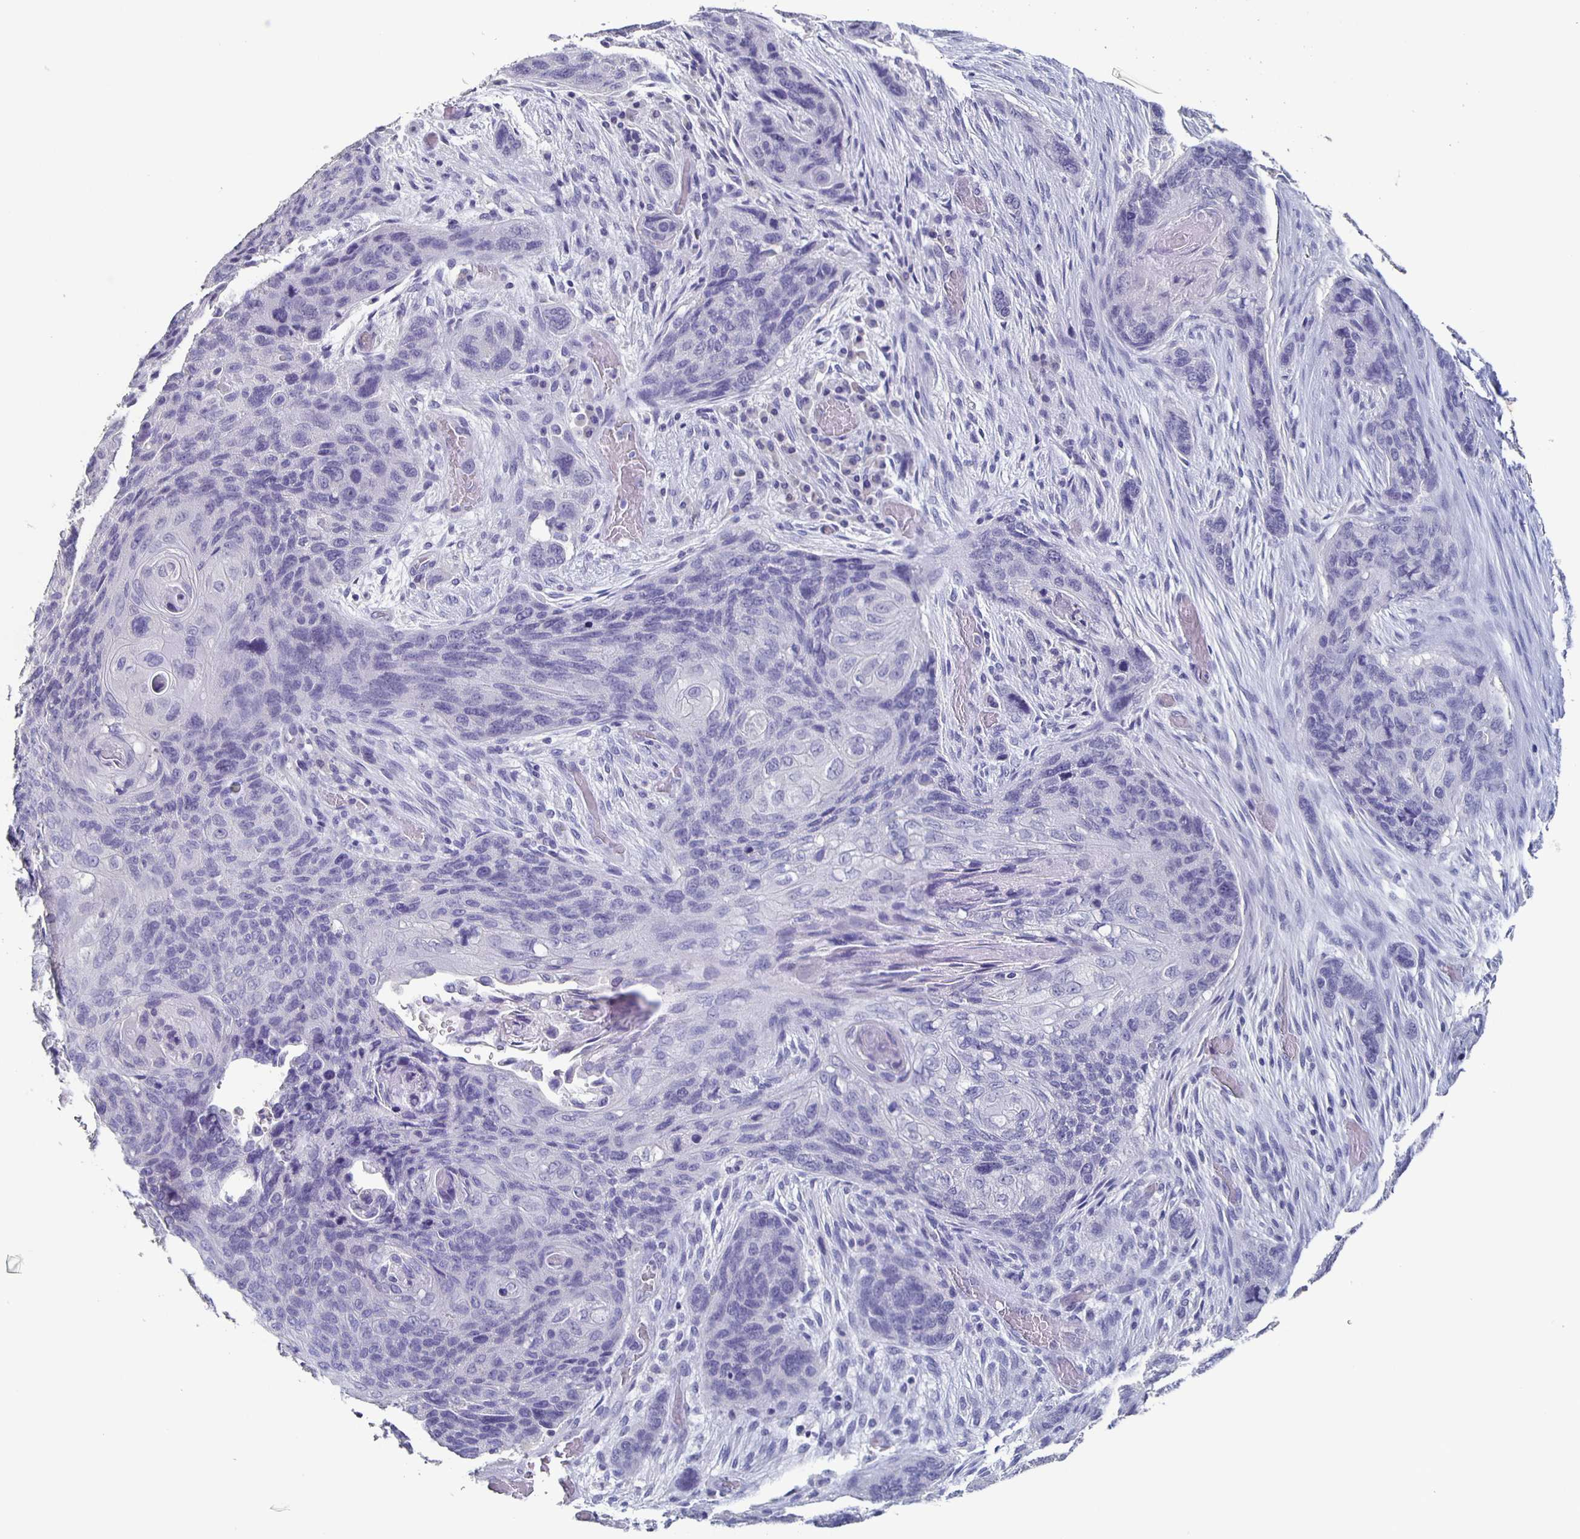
{"staining": {"intensity": "negative", "quantity": "none", "location": "none"}, "tissue": "lung cancer", "cell_type": "Tumor cells", "image_type": "cancer", "snomed": [{"axis": "morphology", "description": "Squamous cell carcinoma, NOS"}, {"axis": "morphology", "description": "Squamous cell carcinoma, metastatic, NOS"}, {"axis": "topography", "description": "Lymph node"}, {"axis": "topography", "description": "Lung"}], "caption": "Squamous cell carcinoma (lung) stained for a protein using immunohistochemistry (IHC) displays no staining tumor cells.", "gene": "CACNA2D2", "patient": {"sex": "male", "age": 41}}